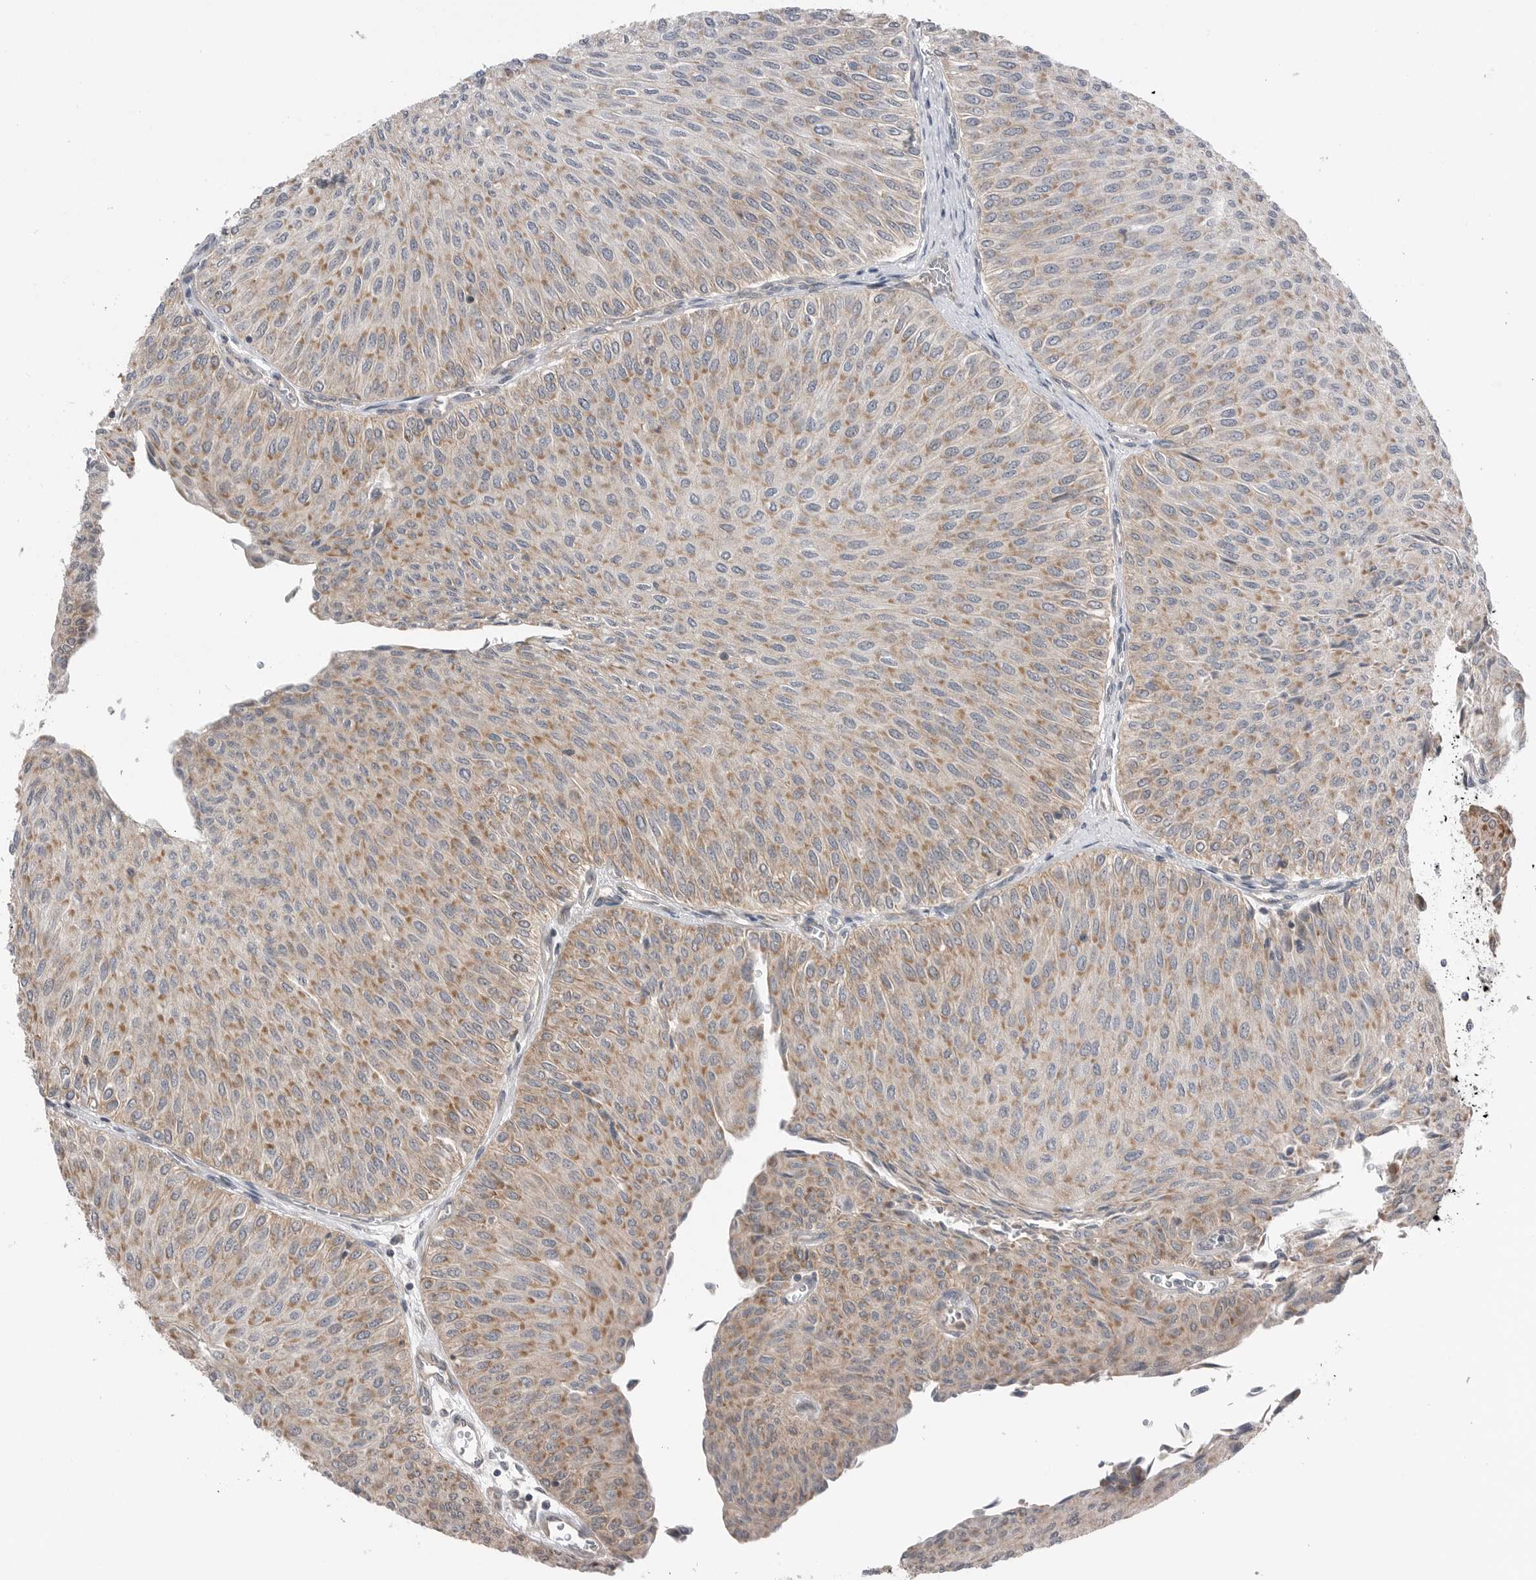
{"staining": {"intensity": "moderate", "quantity": ">75%", "location": "cytoplasmic/membranous"}, "tissue": "urothelial cancer", "cell_type": "Tumor cells", "image_type": "cancer", "snomed": [{"axis": "morphology", "description": "Urothelial carcinoma, Low grade"}, {"axis": "topography", "description": "Urinary bladder"}], "caption": "DAB (3,3'-diaminobenzidine) immunohistochemical staining of human urothelial cancer shows moderate cytoplasmic/membranous protein staining in about >75% of tumor cells.", "gene": "NTAQ1", "patient": {"sex": "male", "age": 78}}